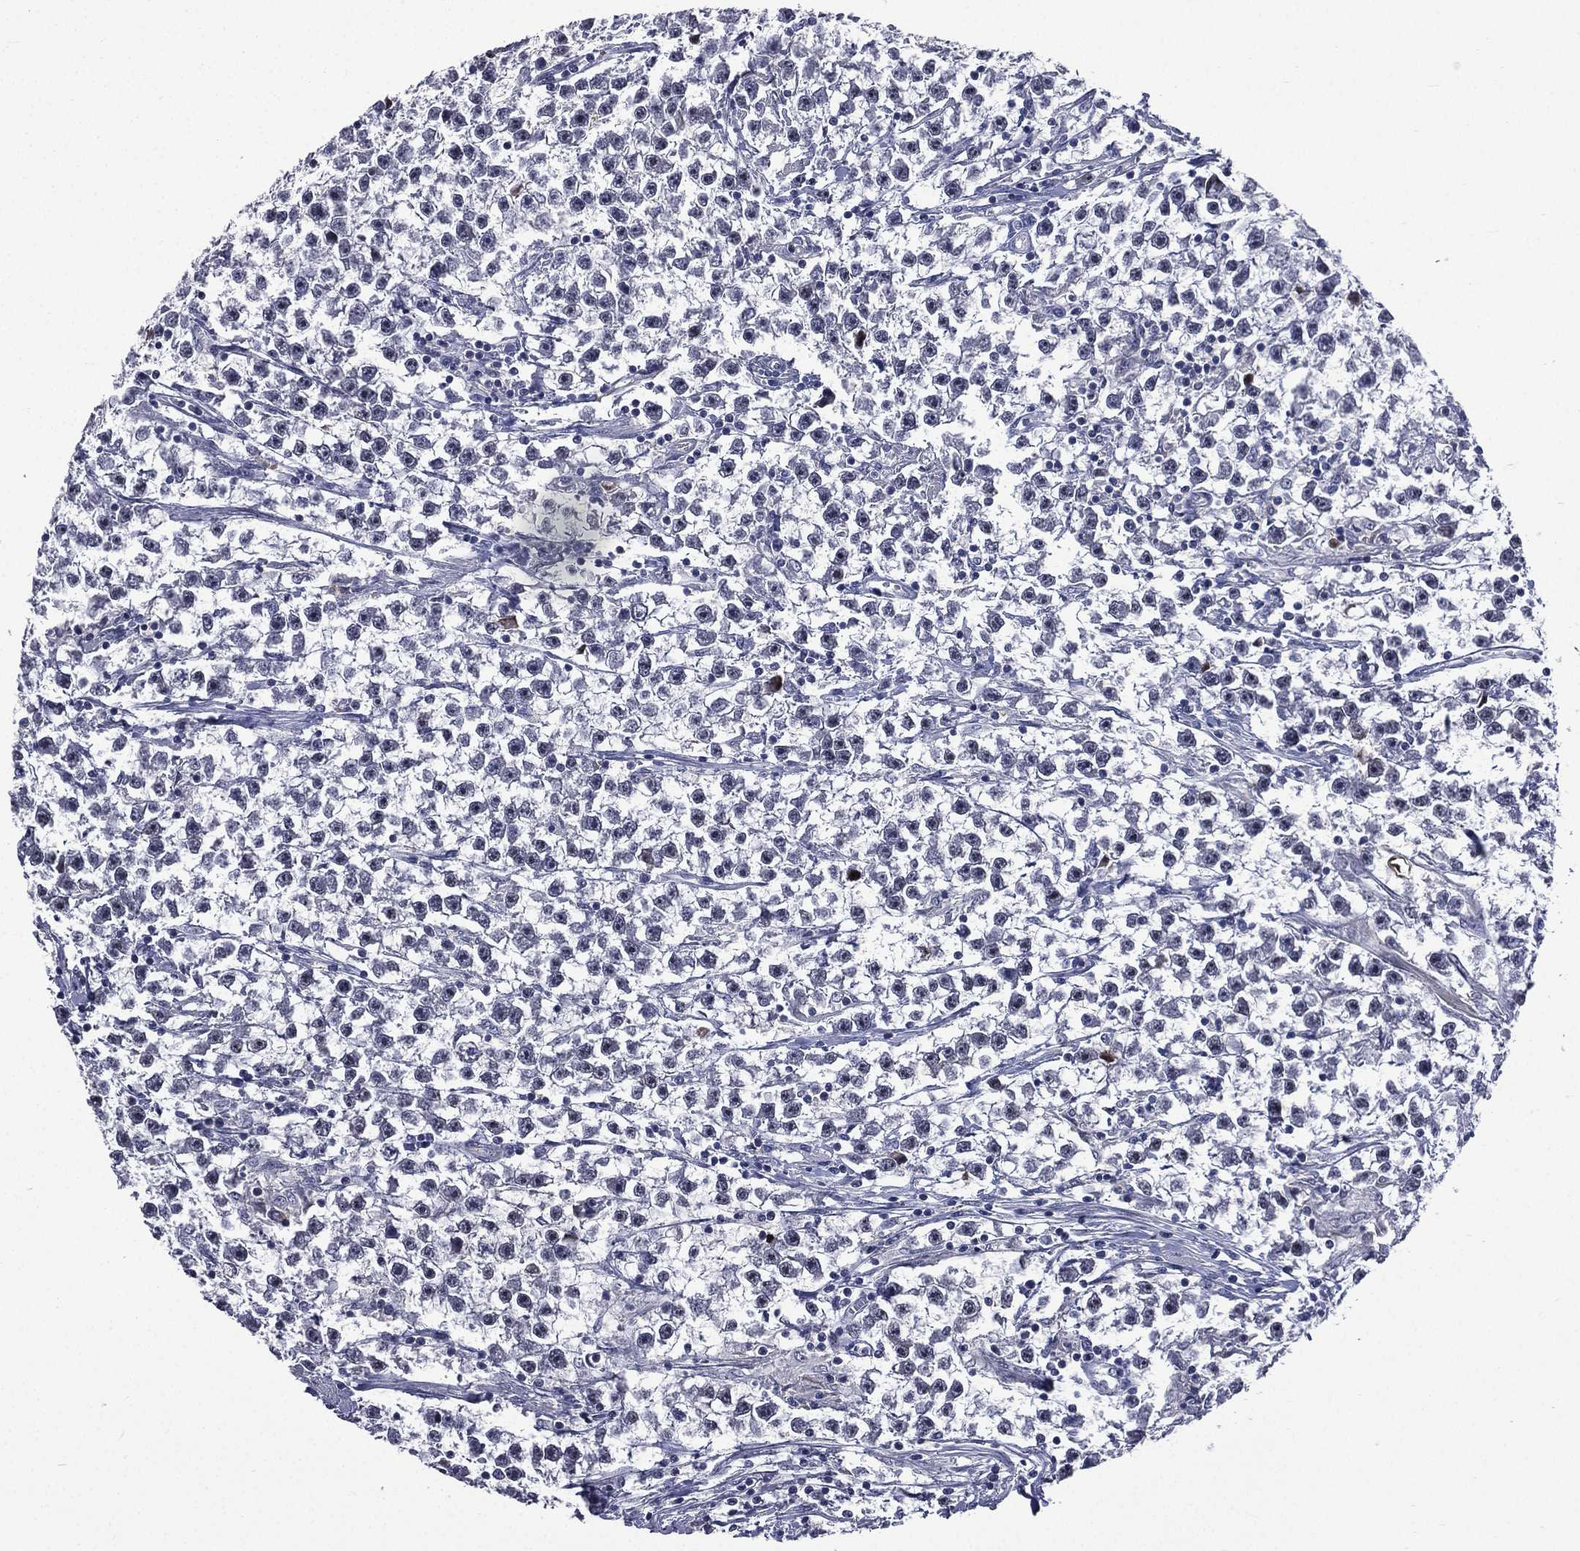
{"staining": {"intensity": "negative", "quantity": "none", "location": "none"}, "tissue": "testis cancer", "cell_type": "Tumor cells", "image_type": "cancer", "snomed": [{"axis": "morphology", "description": "Seminoma, NOS"}, {"axis": "topography", "description": "Testis"}], "caption": "The immunohistochemistry image has no significant expression in tumor cells of testis cancer tissue. (Stains: DAB IHC with hematoxylin counter stain, Microscopy: brightfield microscopy at high magnification).", "gene": "FGG", "patient": {"sex": "male", "age": 59}}